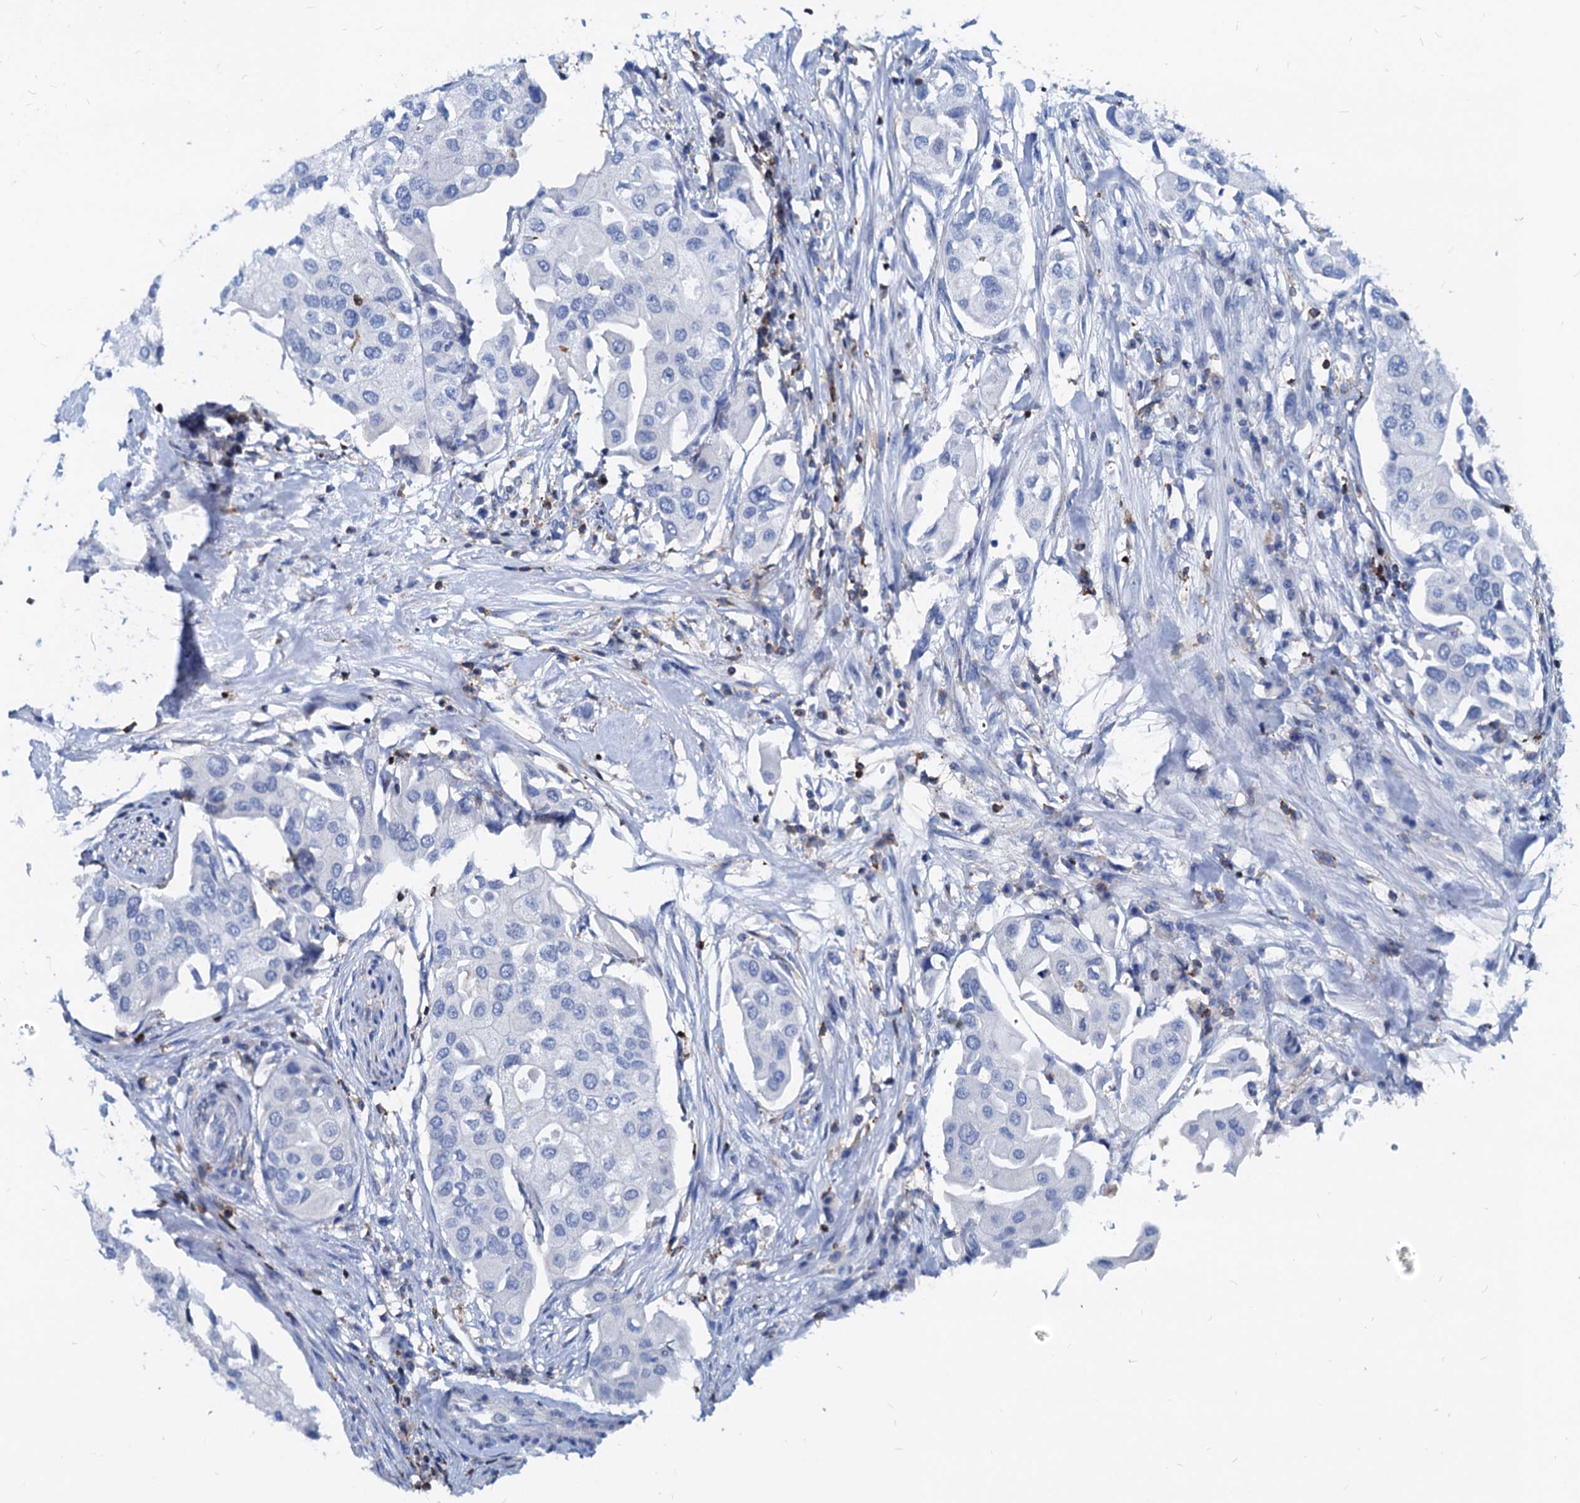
{"staining": {"intensity": "negative", "quantity": "none", "location": "none"}, "tissue": "urothelial cancer", "cell_type": "Tumor cells", "image_type": "cancer", "snomed": [{"axis": "morphology", "description": "Urothelial carcinoma, High grade"}, {"axis": "topography", "description": "Urinary bladder"}], "caption": "This is an immunohistochemistry image of human urothelial carcinoma (high-grade). There is no expression in tumor cells.", "gene": "LCP2", "patient": {"sex": "male", "age": 64}}